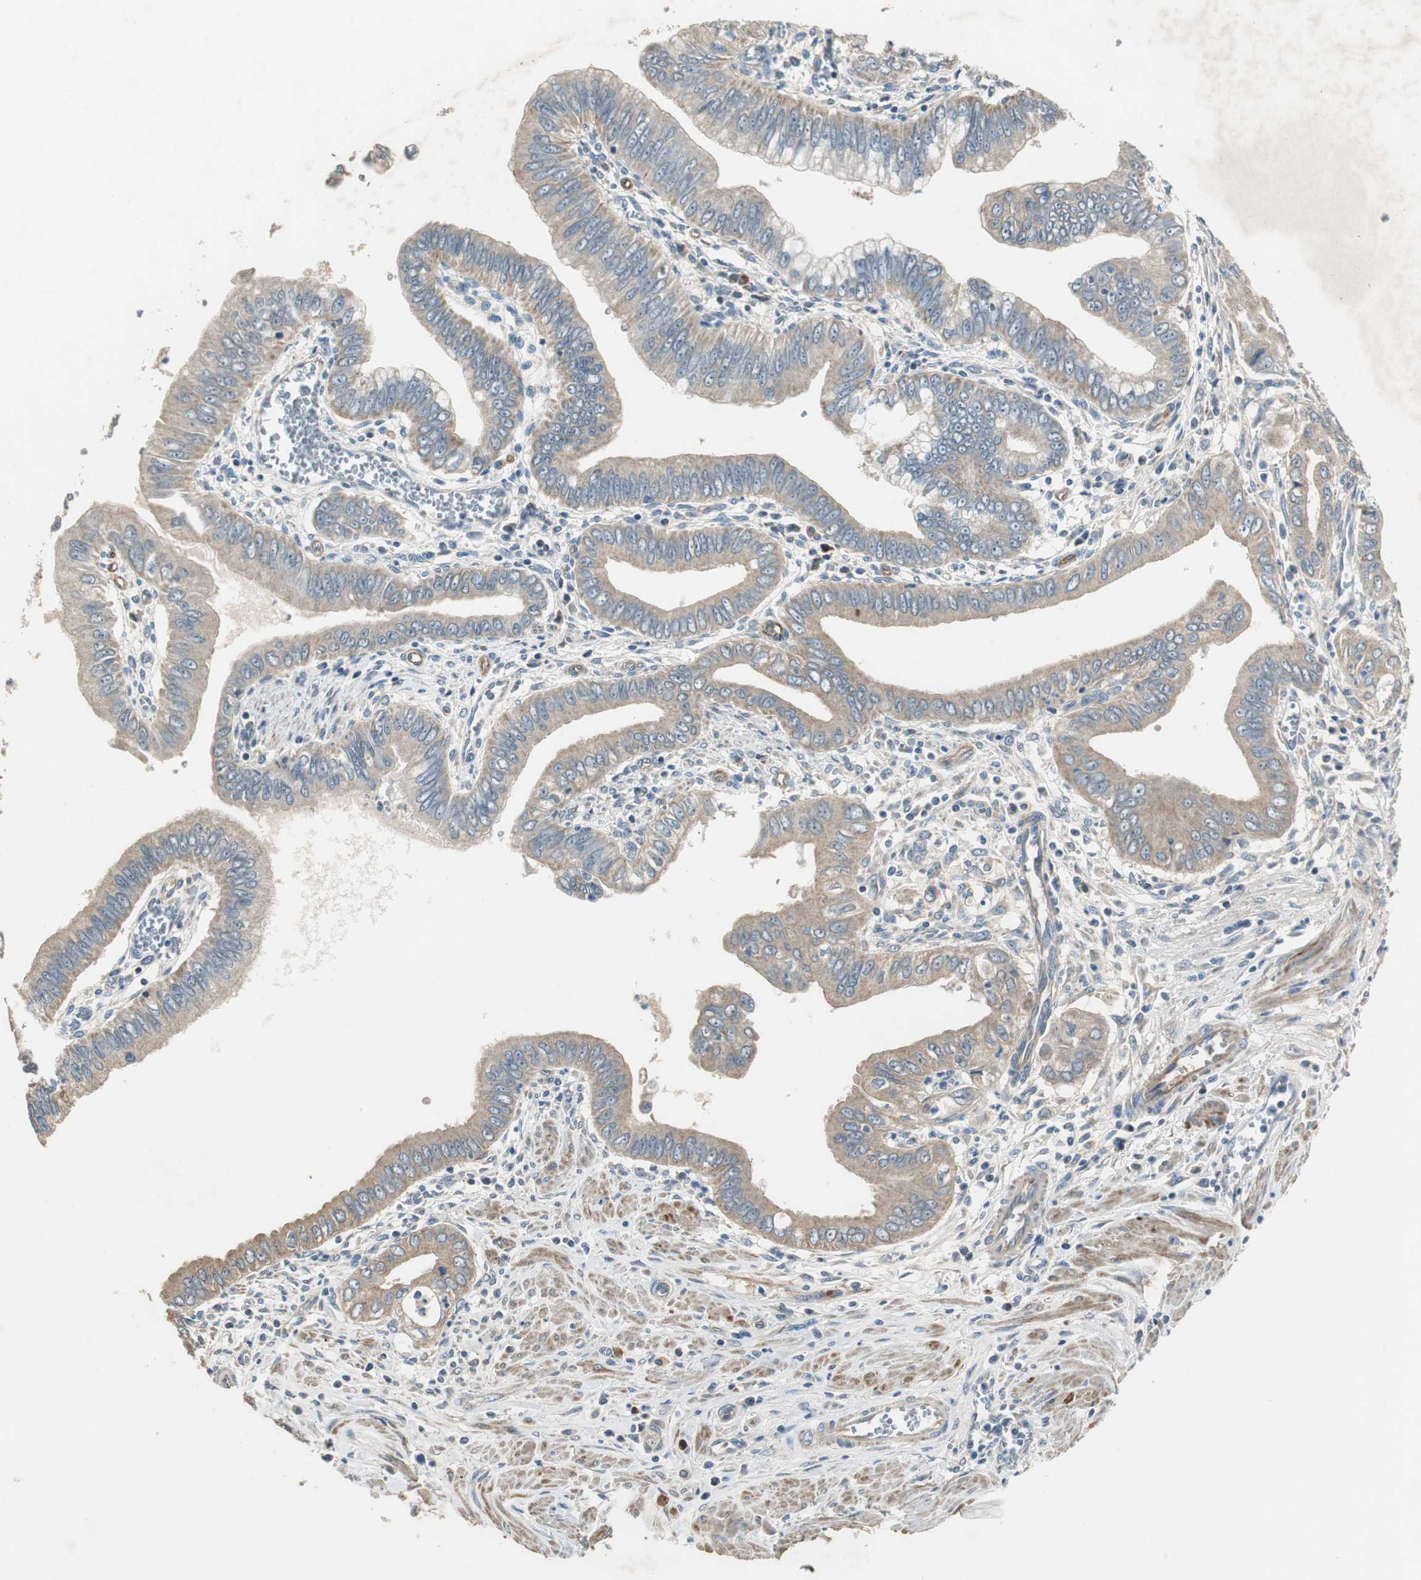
{"staining": {"intensity": "weak", "quantity": ">75%", "location": "cytoplasmic/membranous"}, "tissue": "pancreatic cancer", "cell_type": "Tumor cells", "image_type": "cancer", "snomed": [{"axis": "morphology", "description": "Normal tissue, NOS"}, {"axis": "topography", "description": "Lymph node"}], "caption": "Protein staining of pancreatic cancer tissue demonstrates weak cytoplasmic/membranous expression in about >75% of tumor cells.", "gene": "MSTO1", "patient": {"sex": "male", "age": 50}}